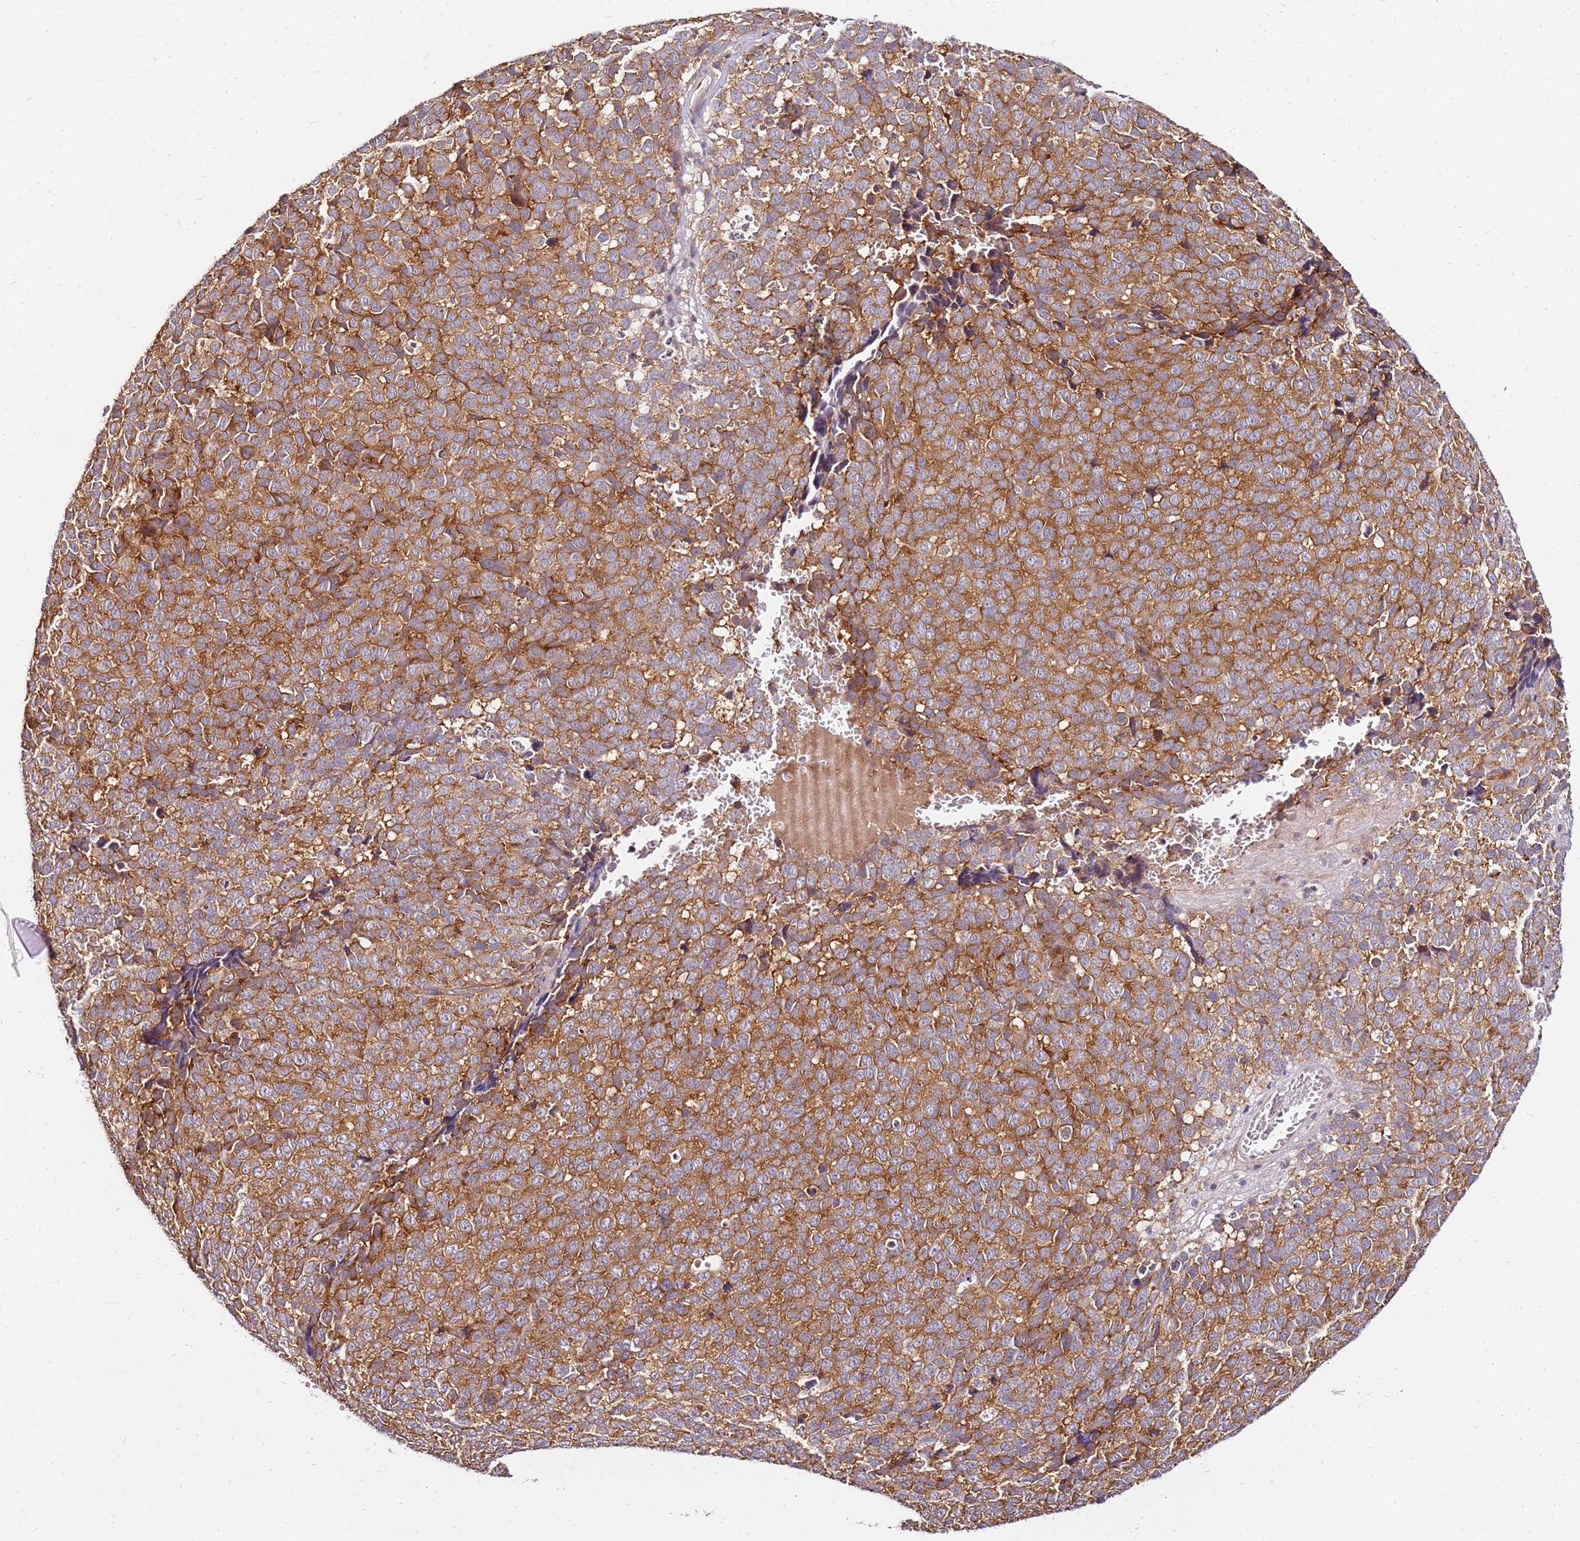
{"staining": {"intensity": "moderate", "quantity": ">75%", "location": "cytoplasmic/membranous"}, "tissue": "melanoma", "cell_type": "Tumor cells", "image_type": "cancer", "snomed": [{"axis": "morphology", "description": "Malignant melanoma, NOS"}, {"axis": "topography", "description": "Nose, NOS"}], "caption": "Approximately >75% of tumor cells in human melanoma display moderate cytoplasmic/membranous protein positivity as visualized by brown immunohistochemical staining.", "gene": "PIH1D1", "patient": {"sex": "female", "age": 48}}